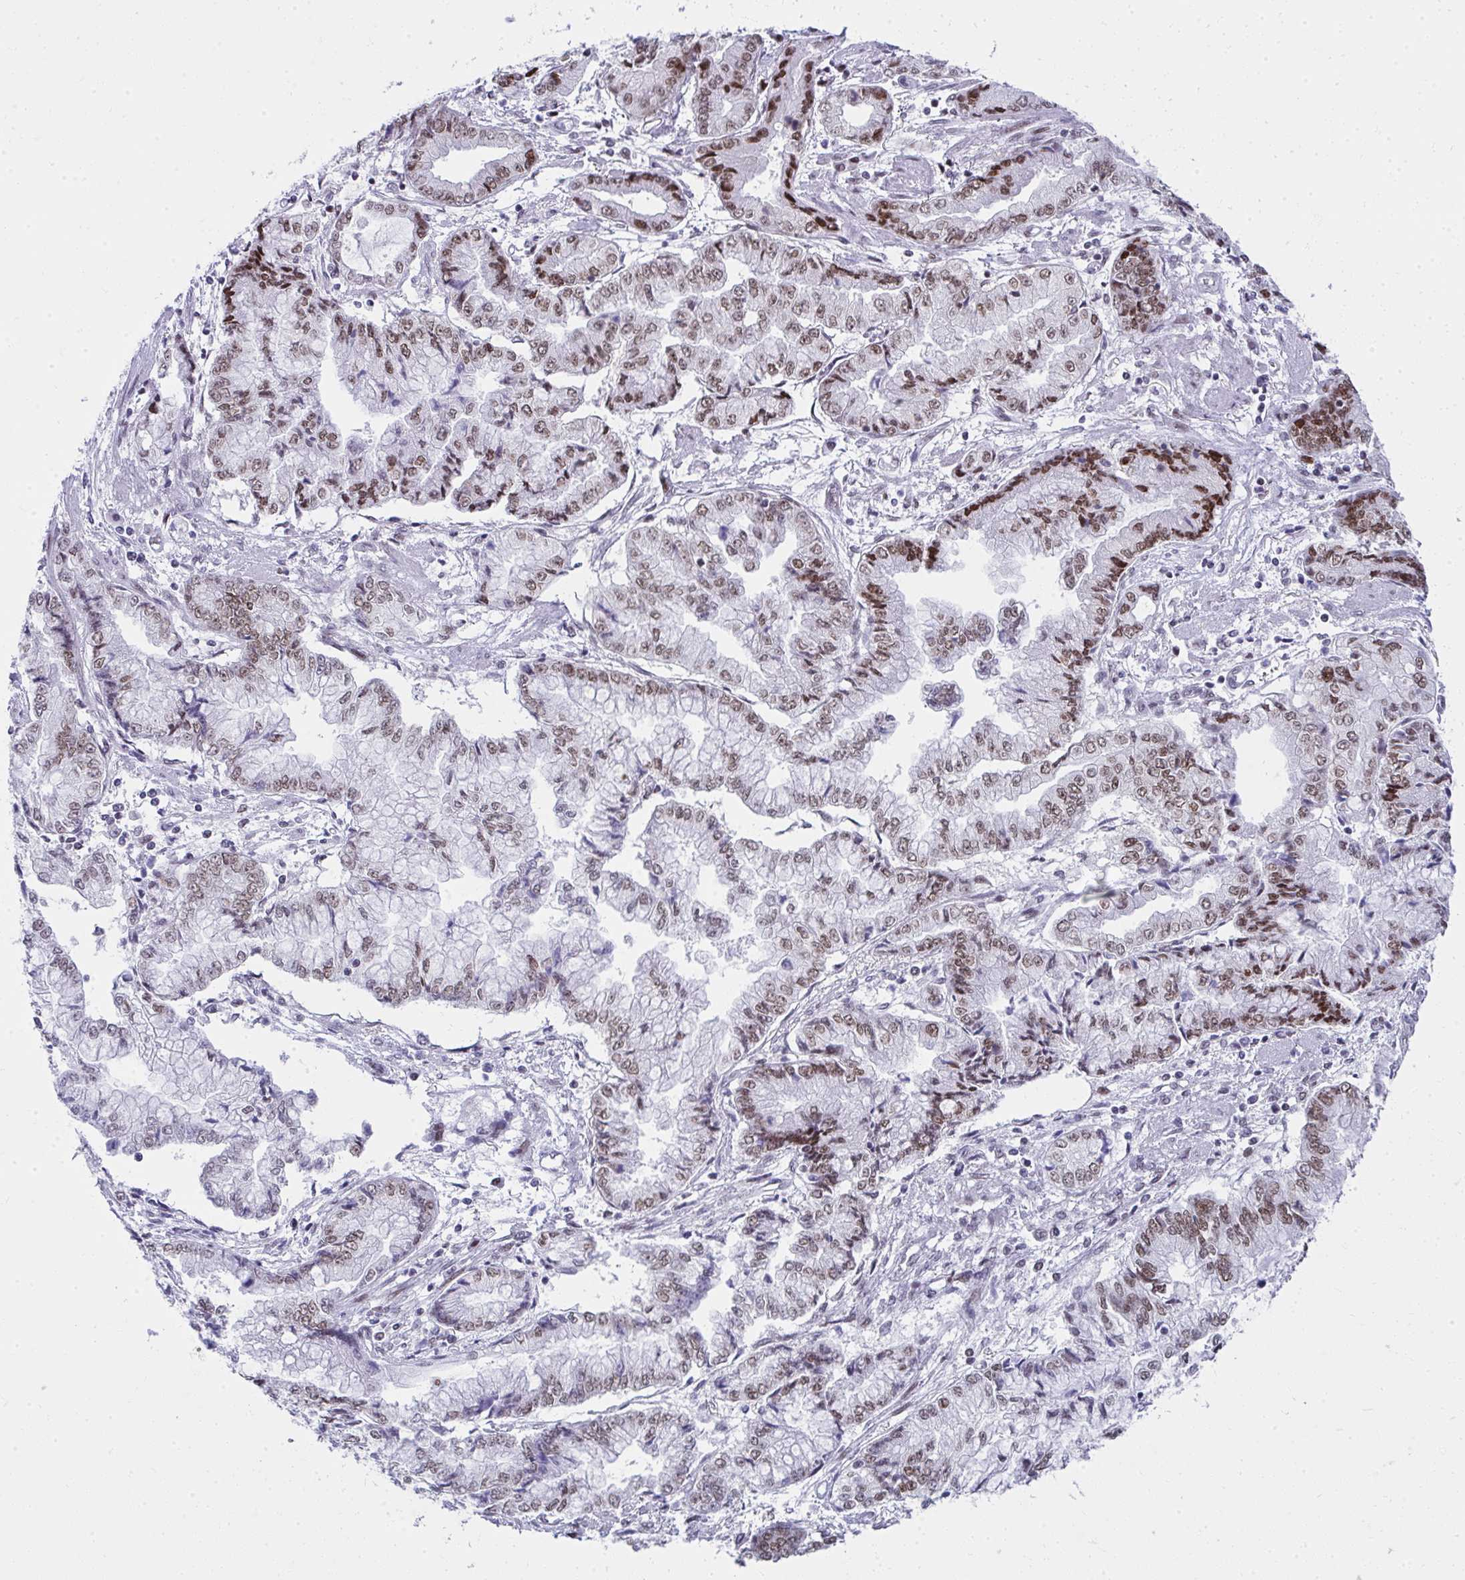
{"staining": {"intensity": "moderate", "quantity": ">75%", "location": "nuclear"}, "tissue": "stomach cancer", "cell_type": "Tumor cells", "image_type": "cancer", "snomed": [{"axis": "morphology", "description": "Adenocarcinoma, NOS"}, {"axis": "topography", "description": "Stomach, upper"}], "caption": "Human stomach adenocarcinoma stained for a protein (brown) reveals moderate nuclear positive positivity in about >75% of tumor cells.", "gene": "GLDN", "patient": {"sex": "female", "age": 74}}